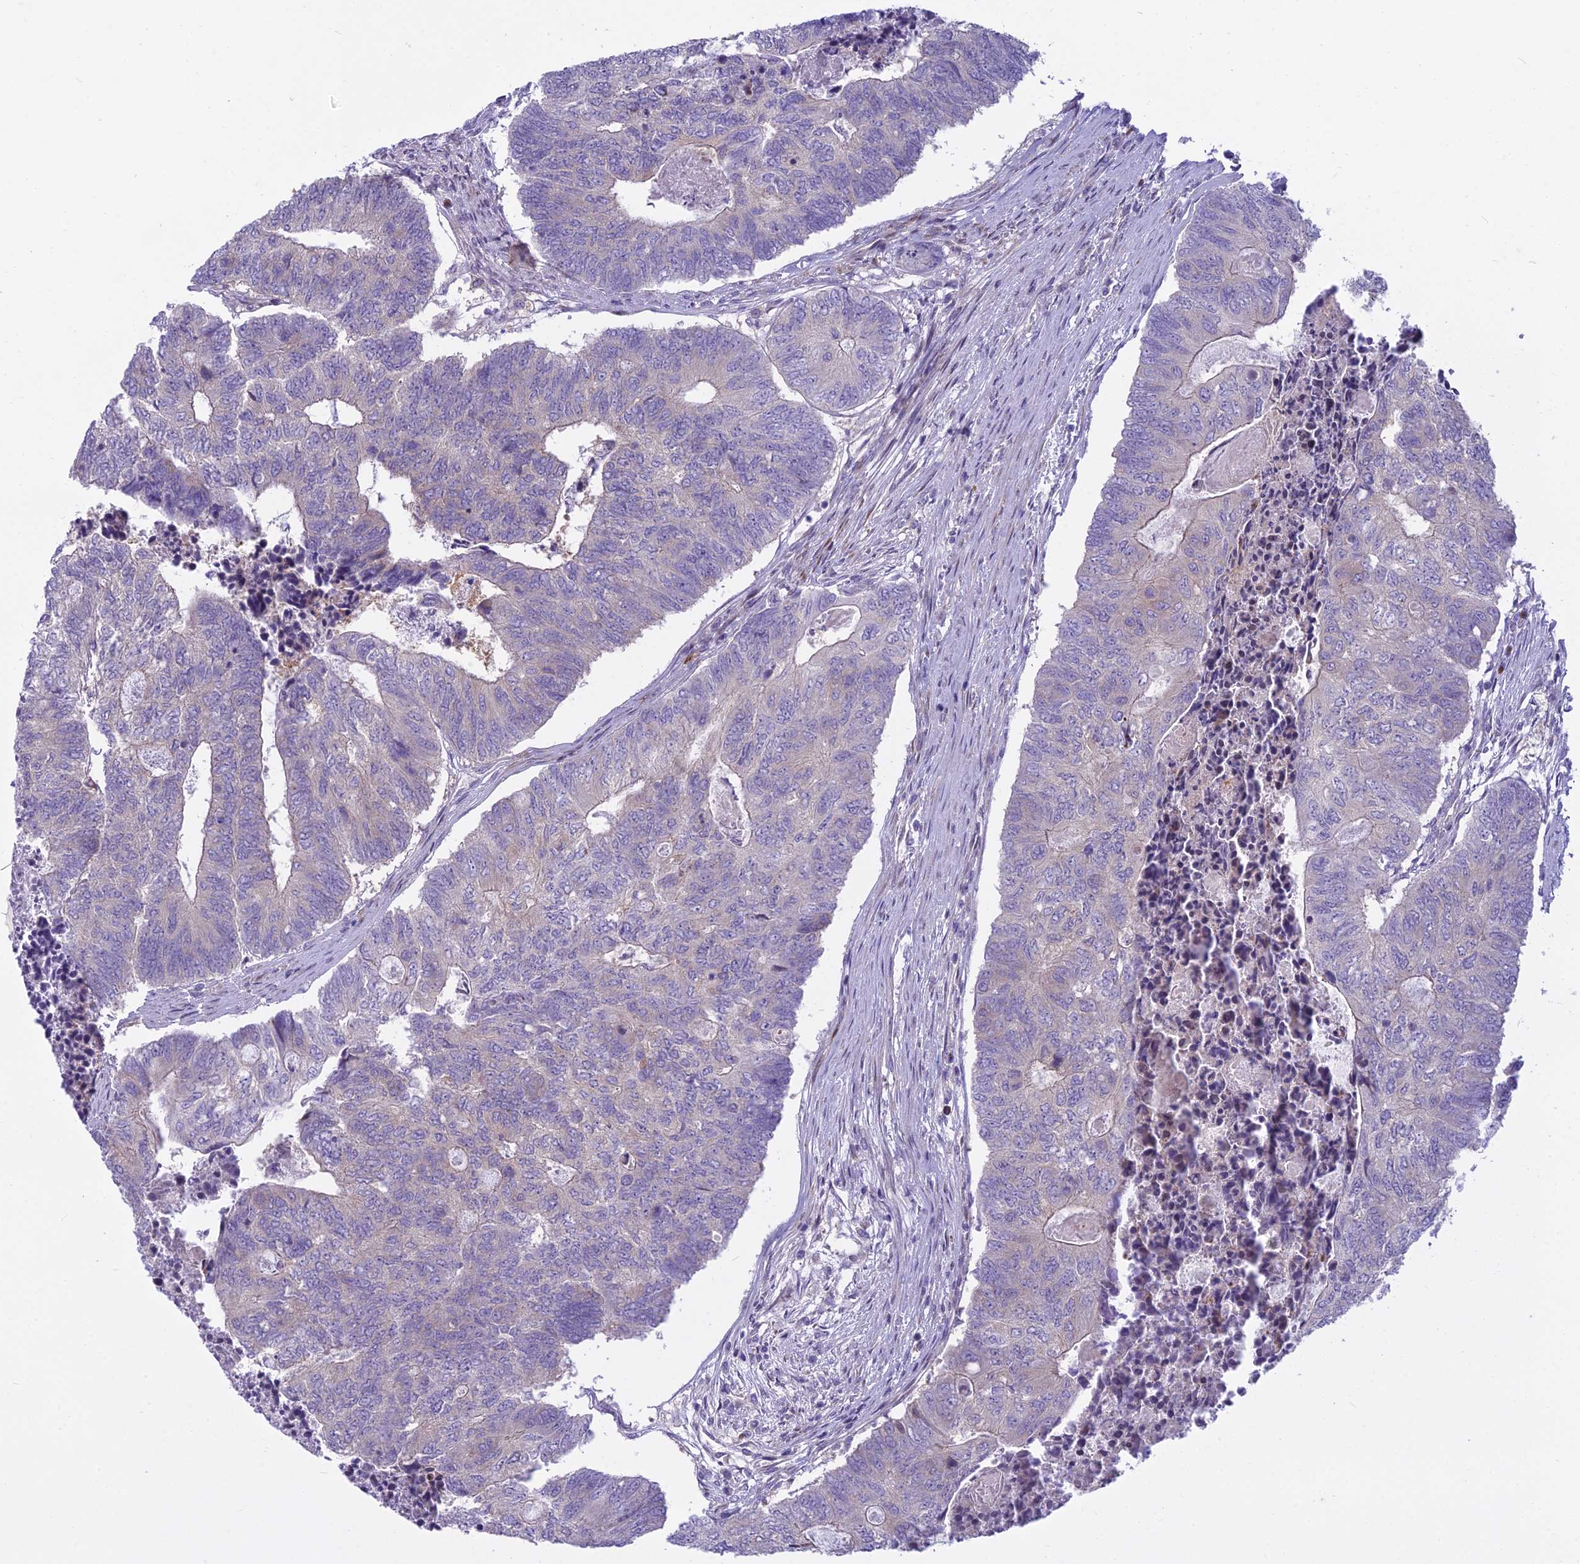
{"staining": {"intensity": "negative", "quantity": "none", "location": "none"}, "tissue": "colorectal cancer", "cell_type": "Tumor cells", "image_type": "cancer", "snomed": [{"axis": "morphology", "description": "Adenocarcinoma, NOS"}, {"axis": "topography", "description": "Colon"}], "caption": "Immunohistochemistry (IHC) photomicrograph of colorectal cancer (adenocarcinoma) stained for a protein (brown), which reveals no positivity in tumor cells. Nuclei are stained in blue.", "gene": "PCDHB14", "patient": {"sex": "female", "age": 67}}